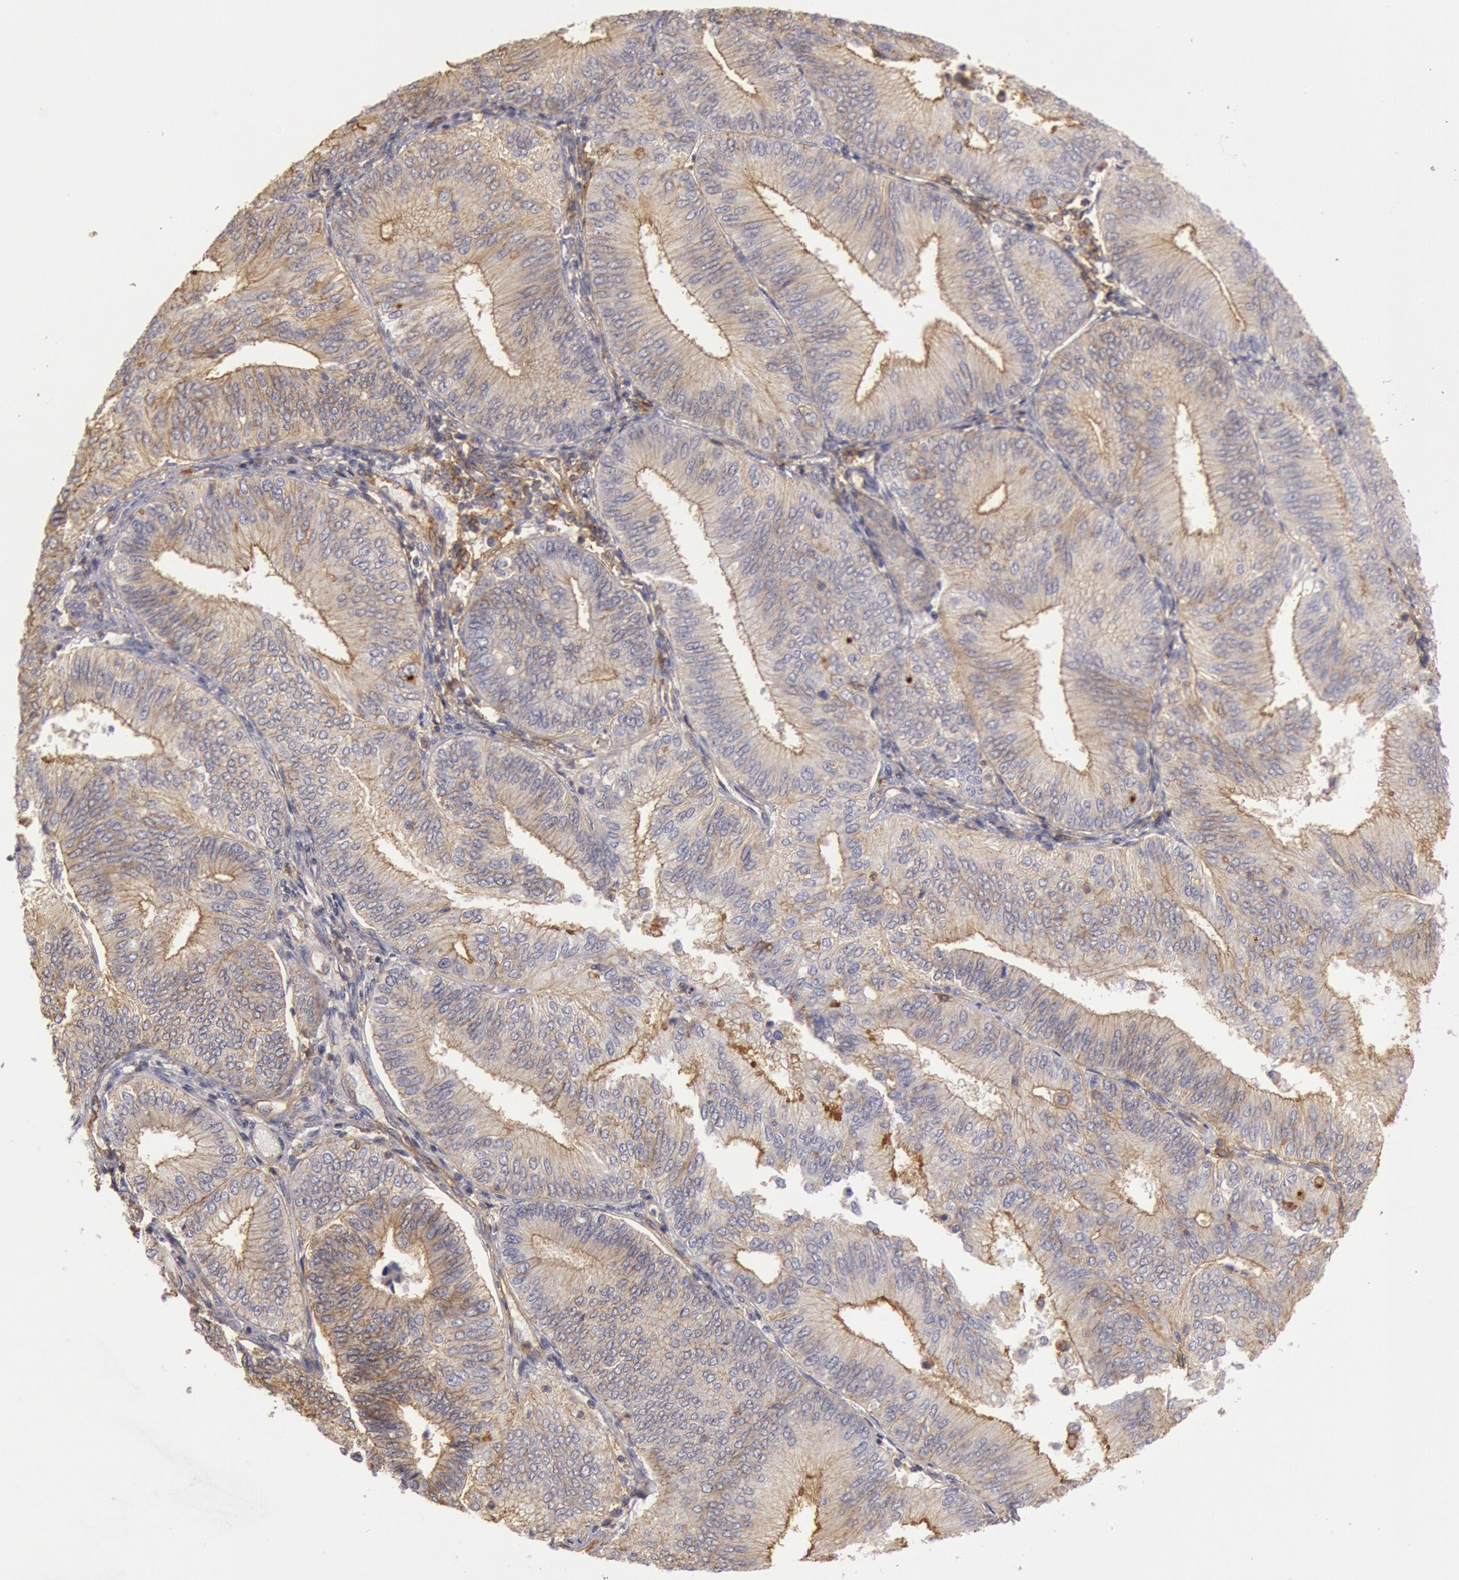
{"staining": {"intensity": "weak", "quantity": ">75%", "location": "cytoplasmic/membranous"}, "tissue": "endometrial cancer", "cell_type": "Tumor cells", "image_type": "cancer", "snomed": [{"axis": "morphology", "description": "Adenocarcinoma, NOS"}, {"axis": "topography", "description": "Endometrium"}], "caption": "Brown immunohistochemical staining in endometrial cancer (adenocarcinoma) demonstrates weak cytoplasmic/membranous expression in about >75% of tumor cells. Nuclei are stained in blue.", "gene": "SNAP23", "patient": {"sex": "female", "age": 55}}